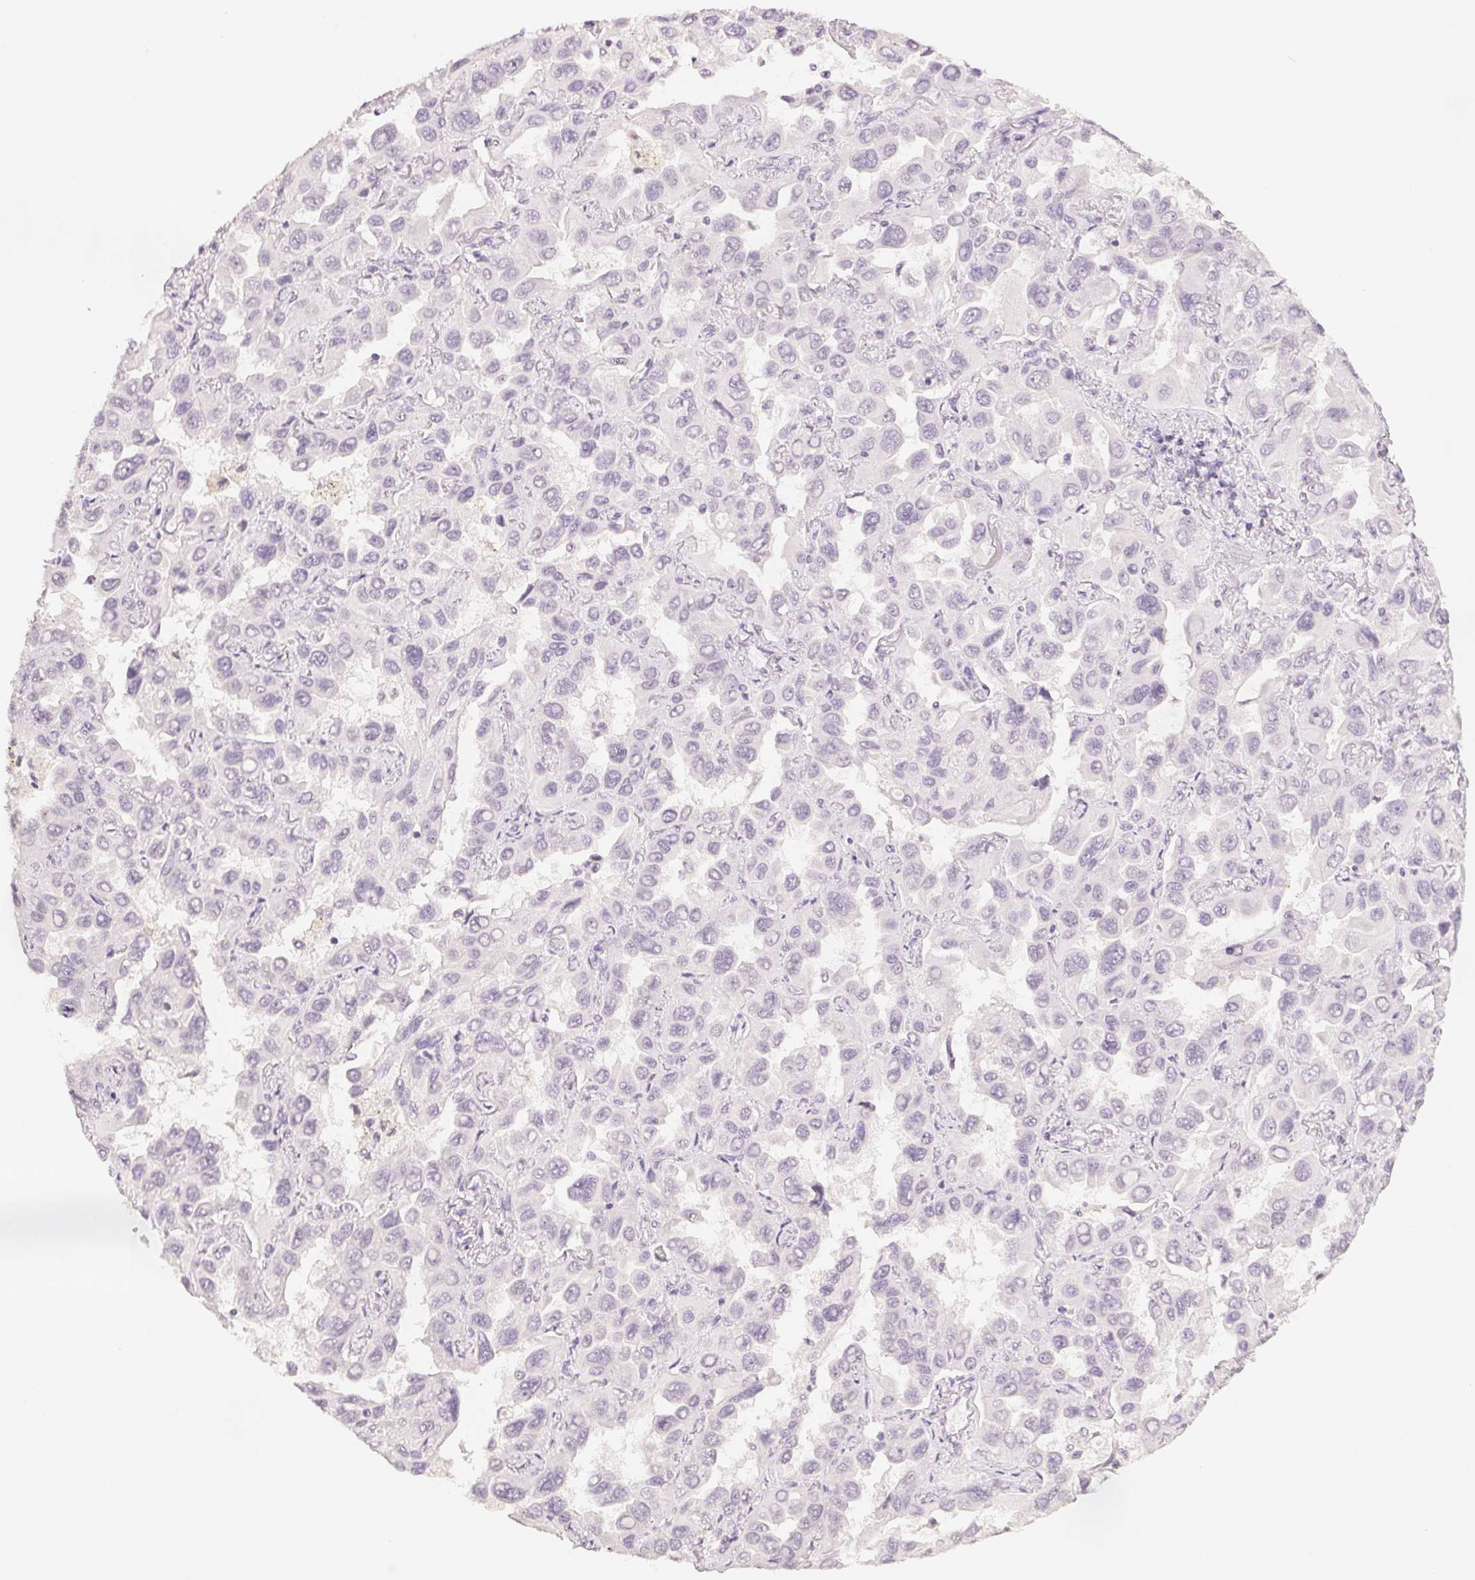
{"staining": {"intensity": "negative", "quantity": "none", "location": "none"}, "tissue": "lung cancer", "cell_type": "Tumor cells", "image_type": "cancer", "snomed": [{"axis": "morphology", "description": "Adenocarcinoma, NOS"}, {"axis": "topography", "description": "Lung"}], "caption": "This is a micrograph of immunohistochemistry staining of lung cancer, which shows no expression in tumor cells.", "gene": "SCGN", "patient": {"sex": "male", "age": 64}}